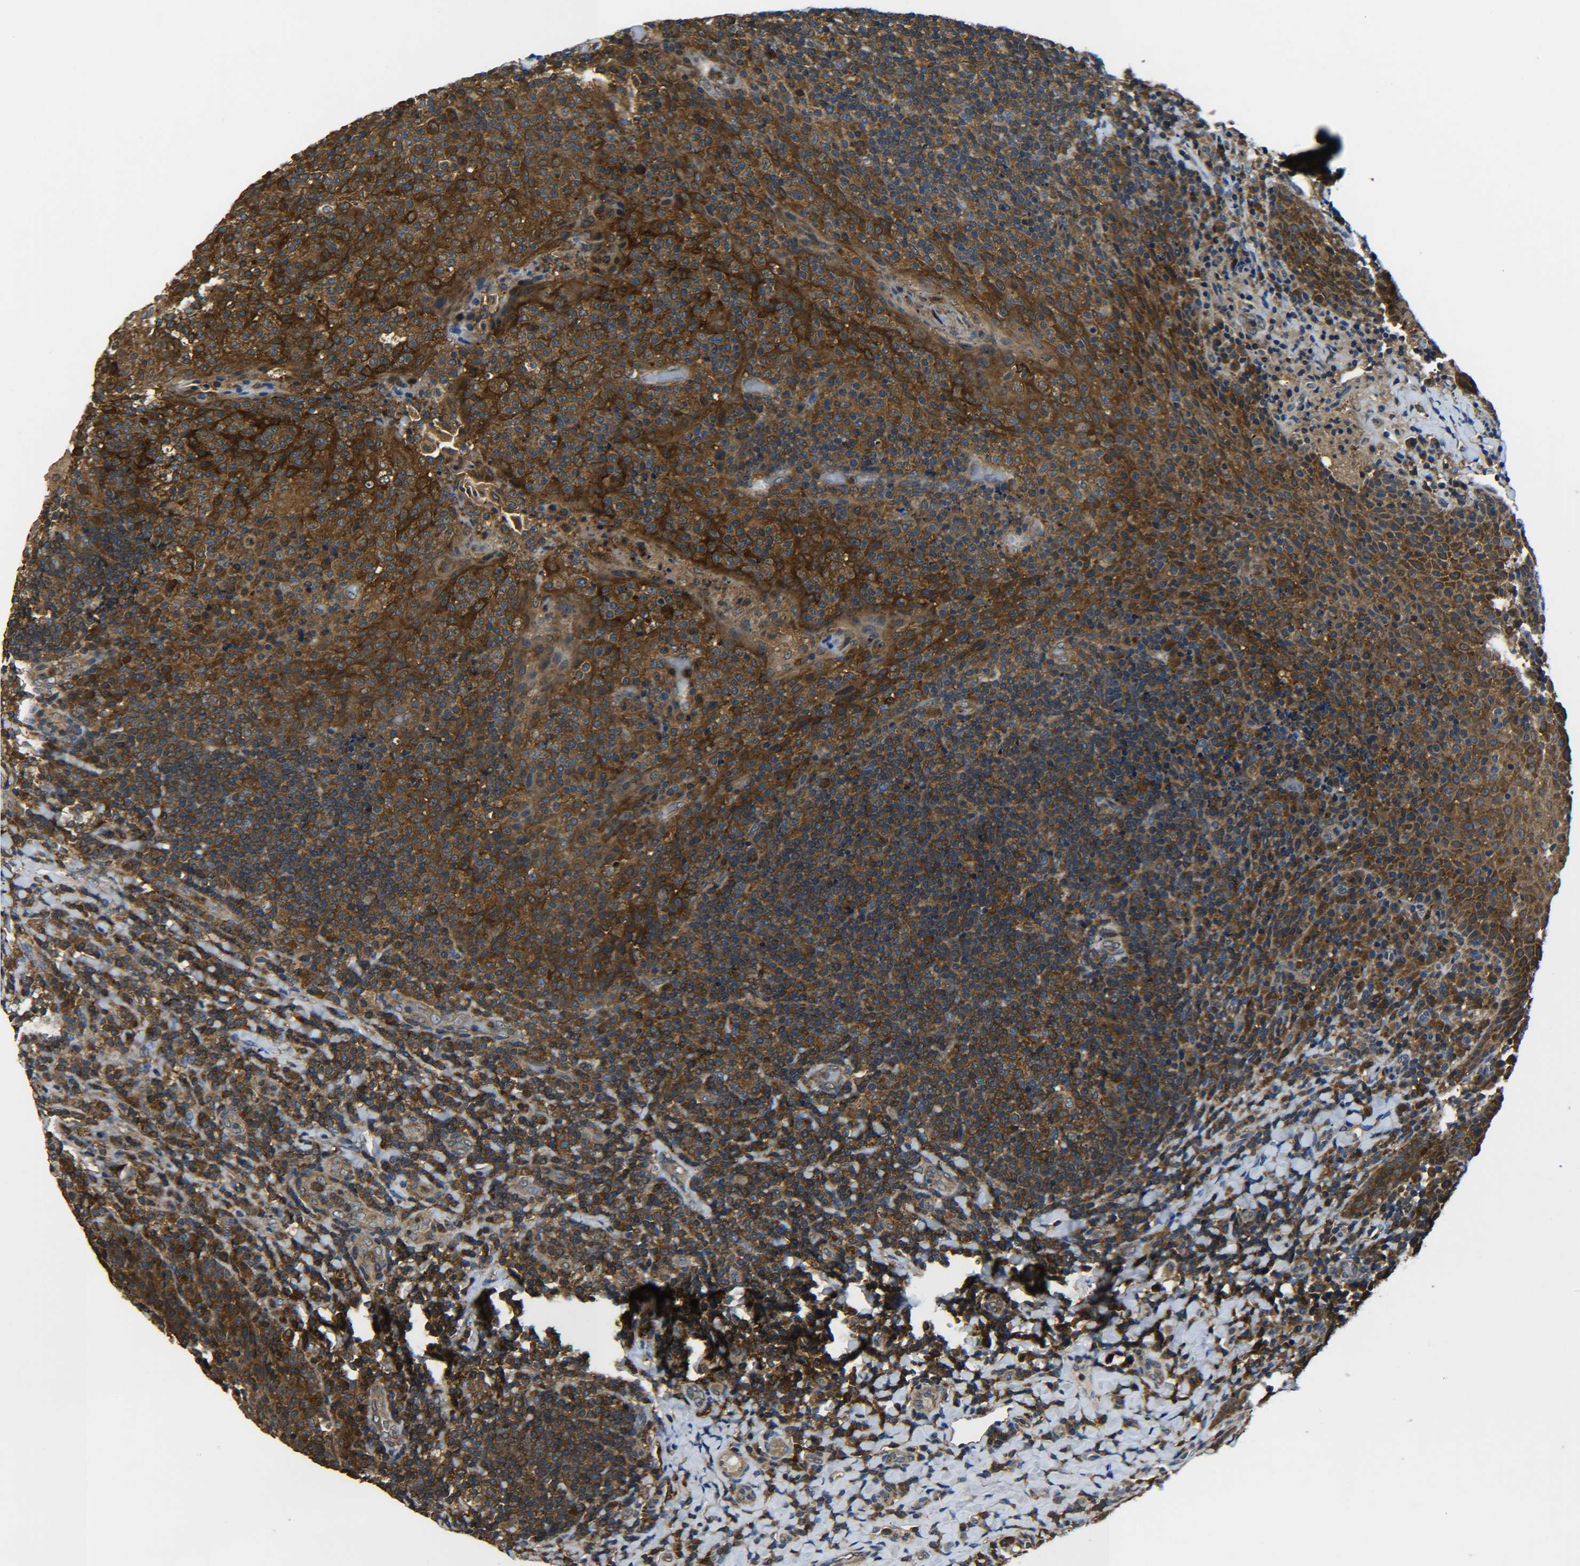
{"staining": {"intensity": "strong", "quantity": ">75%", "location": "cytoplasmic/membranous"}, "tissue": "tonsil", "cell_type": "Germinal center cells", "image_type": "normal", "snomed": [{"axis": "morphology", "description": "Normal tissue, NOS"}, {"axis": "topography", "description": "Tonsil"}], "caption": "Immunohistochemistry of benign tonsil demonstrates high levels of strong cytoplasmic/membranous staining in approximately >75% of germinal center cells. (brown staining indicates protein expression, while blue staining denotes nuclei).", "gene": "PREB", "patient": {"sex": "male", "age": 17}}